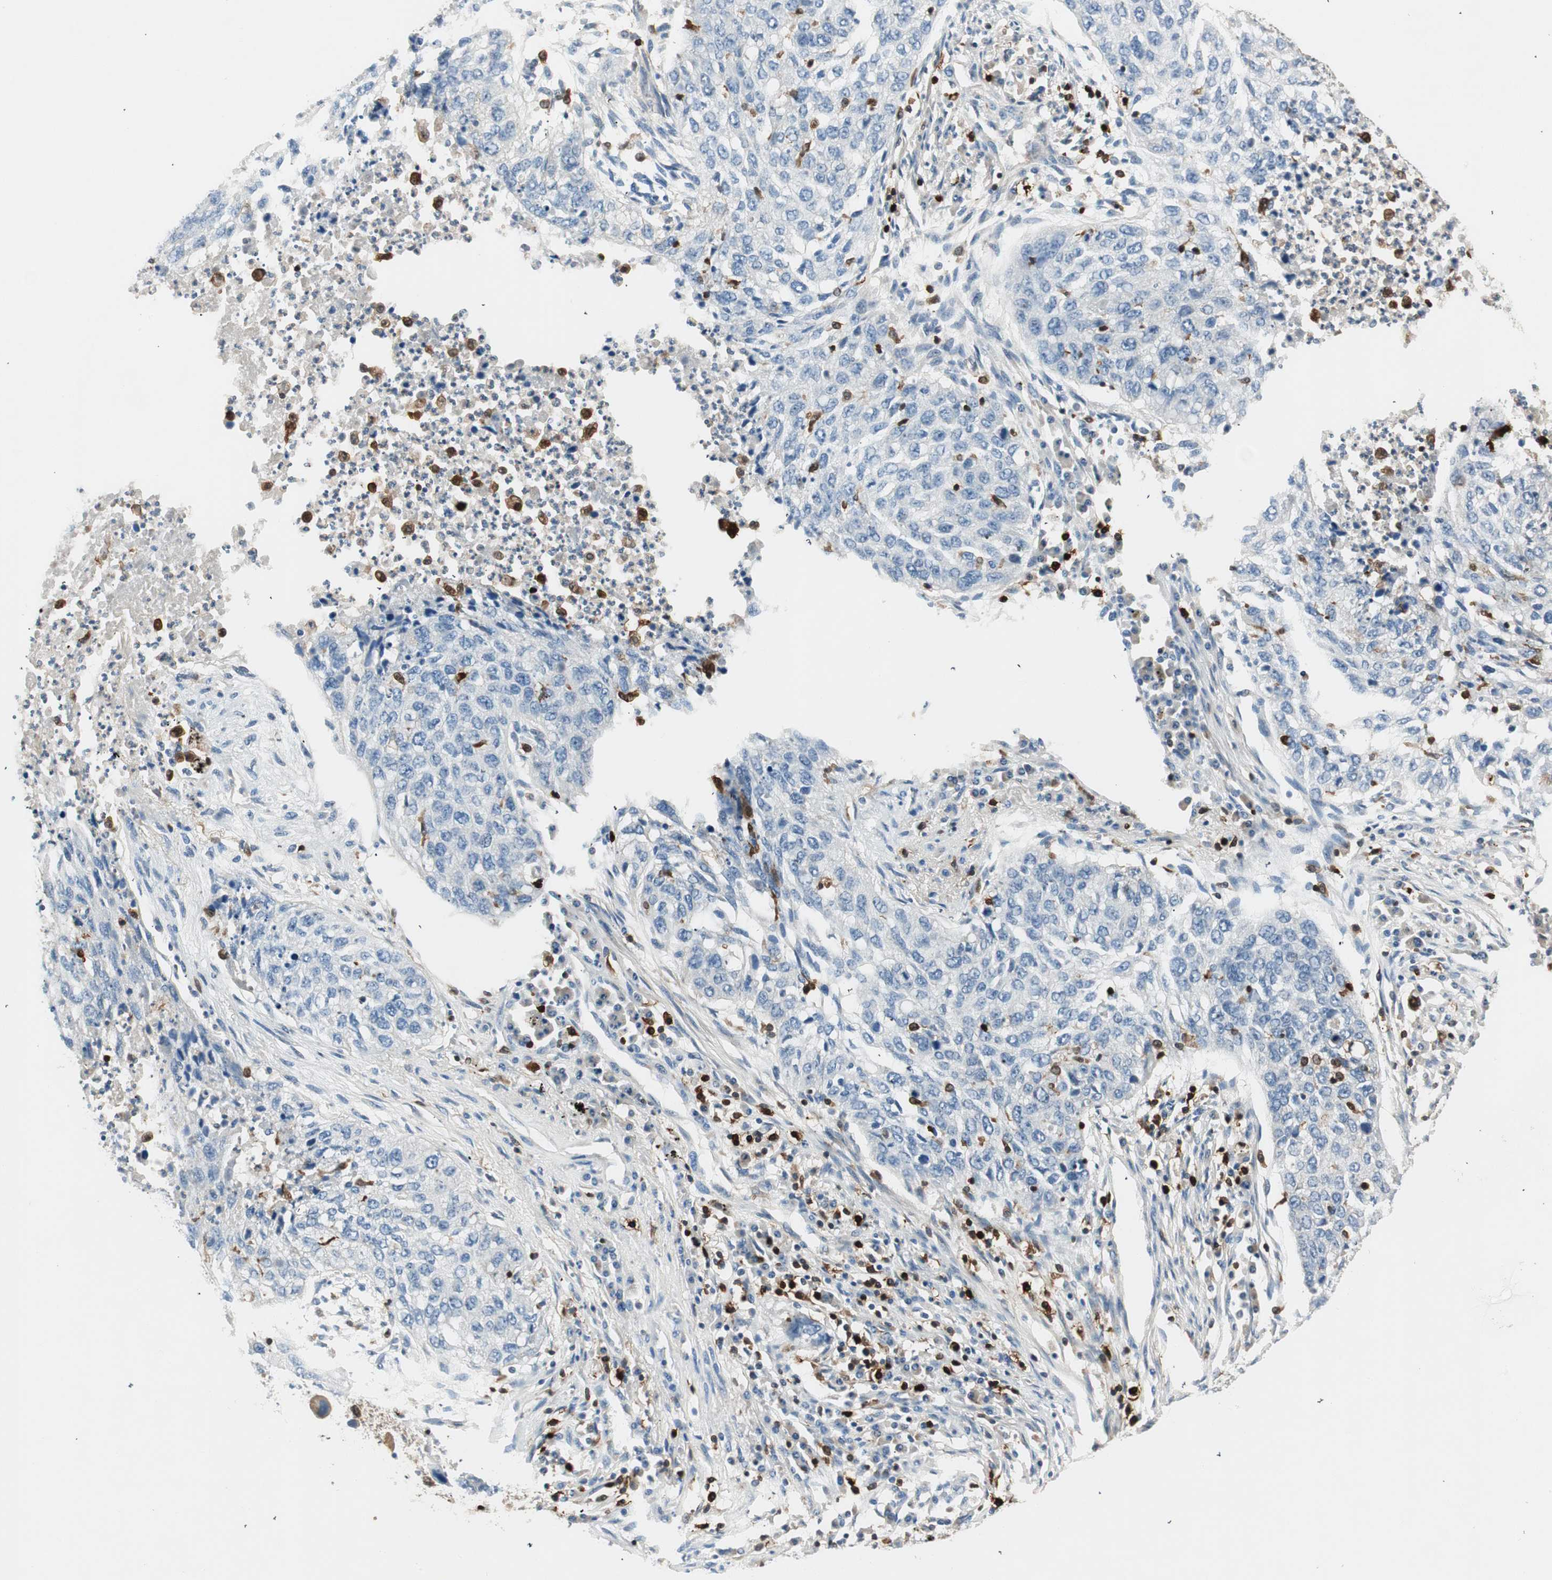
{"staining": {"intensity": "negative", "quantity": "none", "location": "none"}, "tissue": "lung cancer", "cell_type": "Tumor cells", "image_type": "cancer", "snomed": [{"axis": "morphology", "description": "Squamous cell carcinoma, NOS"}, {"axis": "topography", "description": "Lung"}], "caption": "Immunohistochemistry histopathology image of neoplastic tissue: lung squamous cell carcinoma stained with DAB (3,3'-diaminobenzidine) reveals no significant protein positivity in tumor cells.", "gene": "COTL1", "patient": {"sex": "female", "age": 63}}